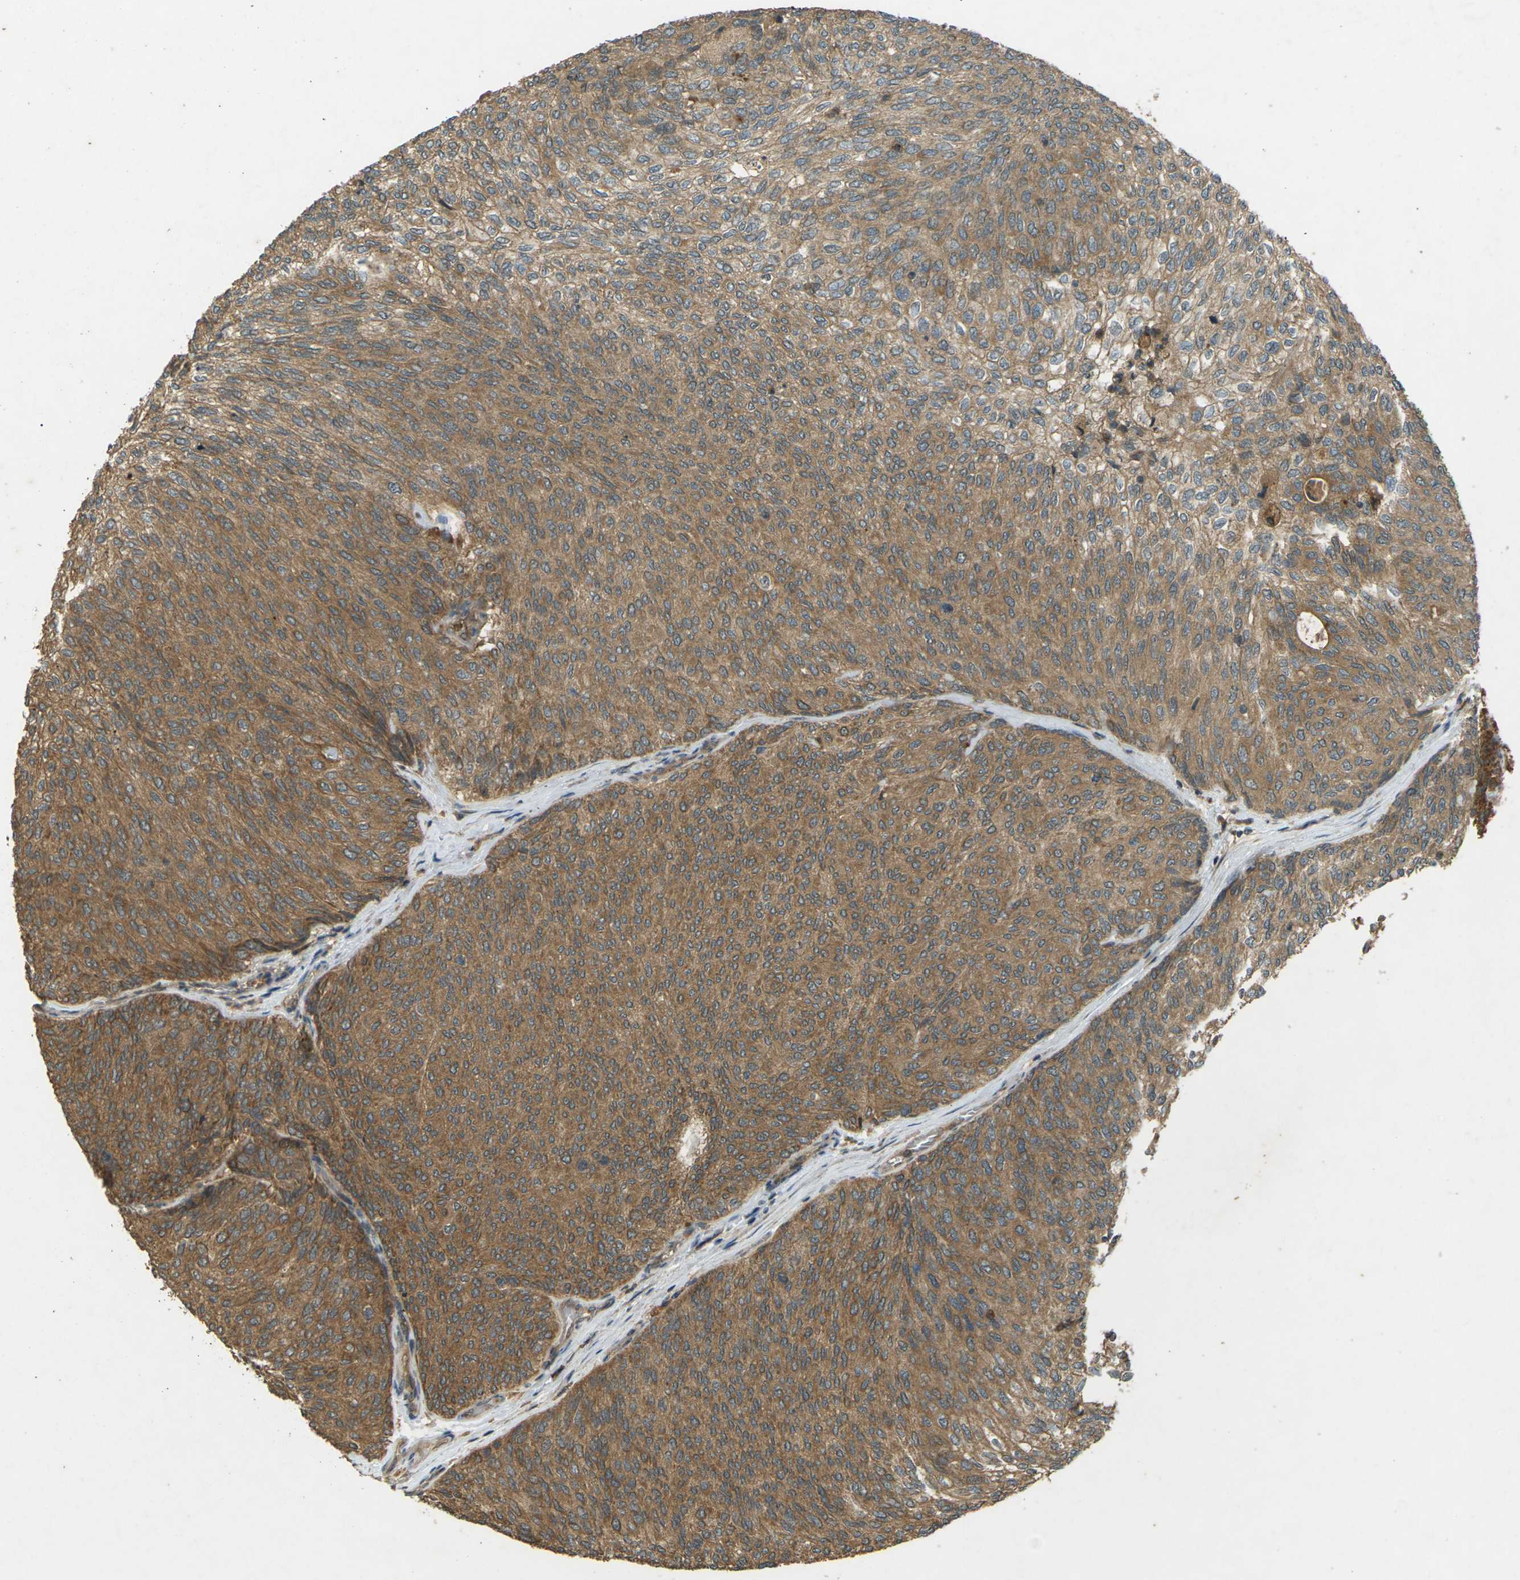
{"staining": {"intensity": "moderate", "quantity": ">75%", "location": "cytoplasmic/membranous"}, "tissue": "urothelial cancer", "cell_type": "Tumor cells", "image_type": "cancer", "snomed": [{"axis": "morphology", "description": "Urothelial carcinoma, Low grade"}, {"axis": "topography", "description": "Urinary bladder"}], "caption": "There is medium levels of moderate cytoplasmic/membranous expression in tumor cells of urothelial cancer, as demonstrated by immunohistochemical staining (brown color).", "gene": "TAP1", "patient": {"sex": "female", "age": 79}}